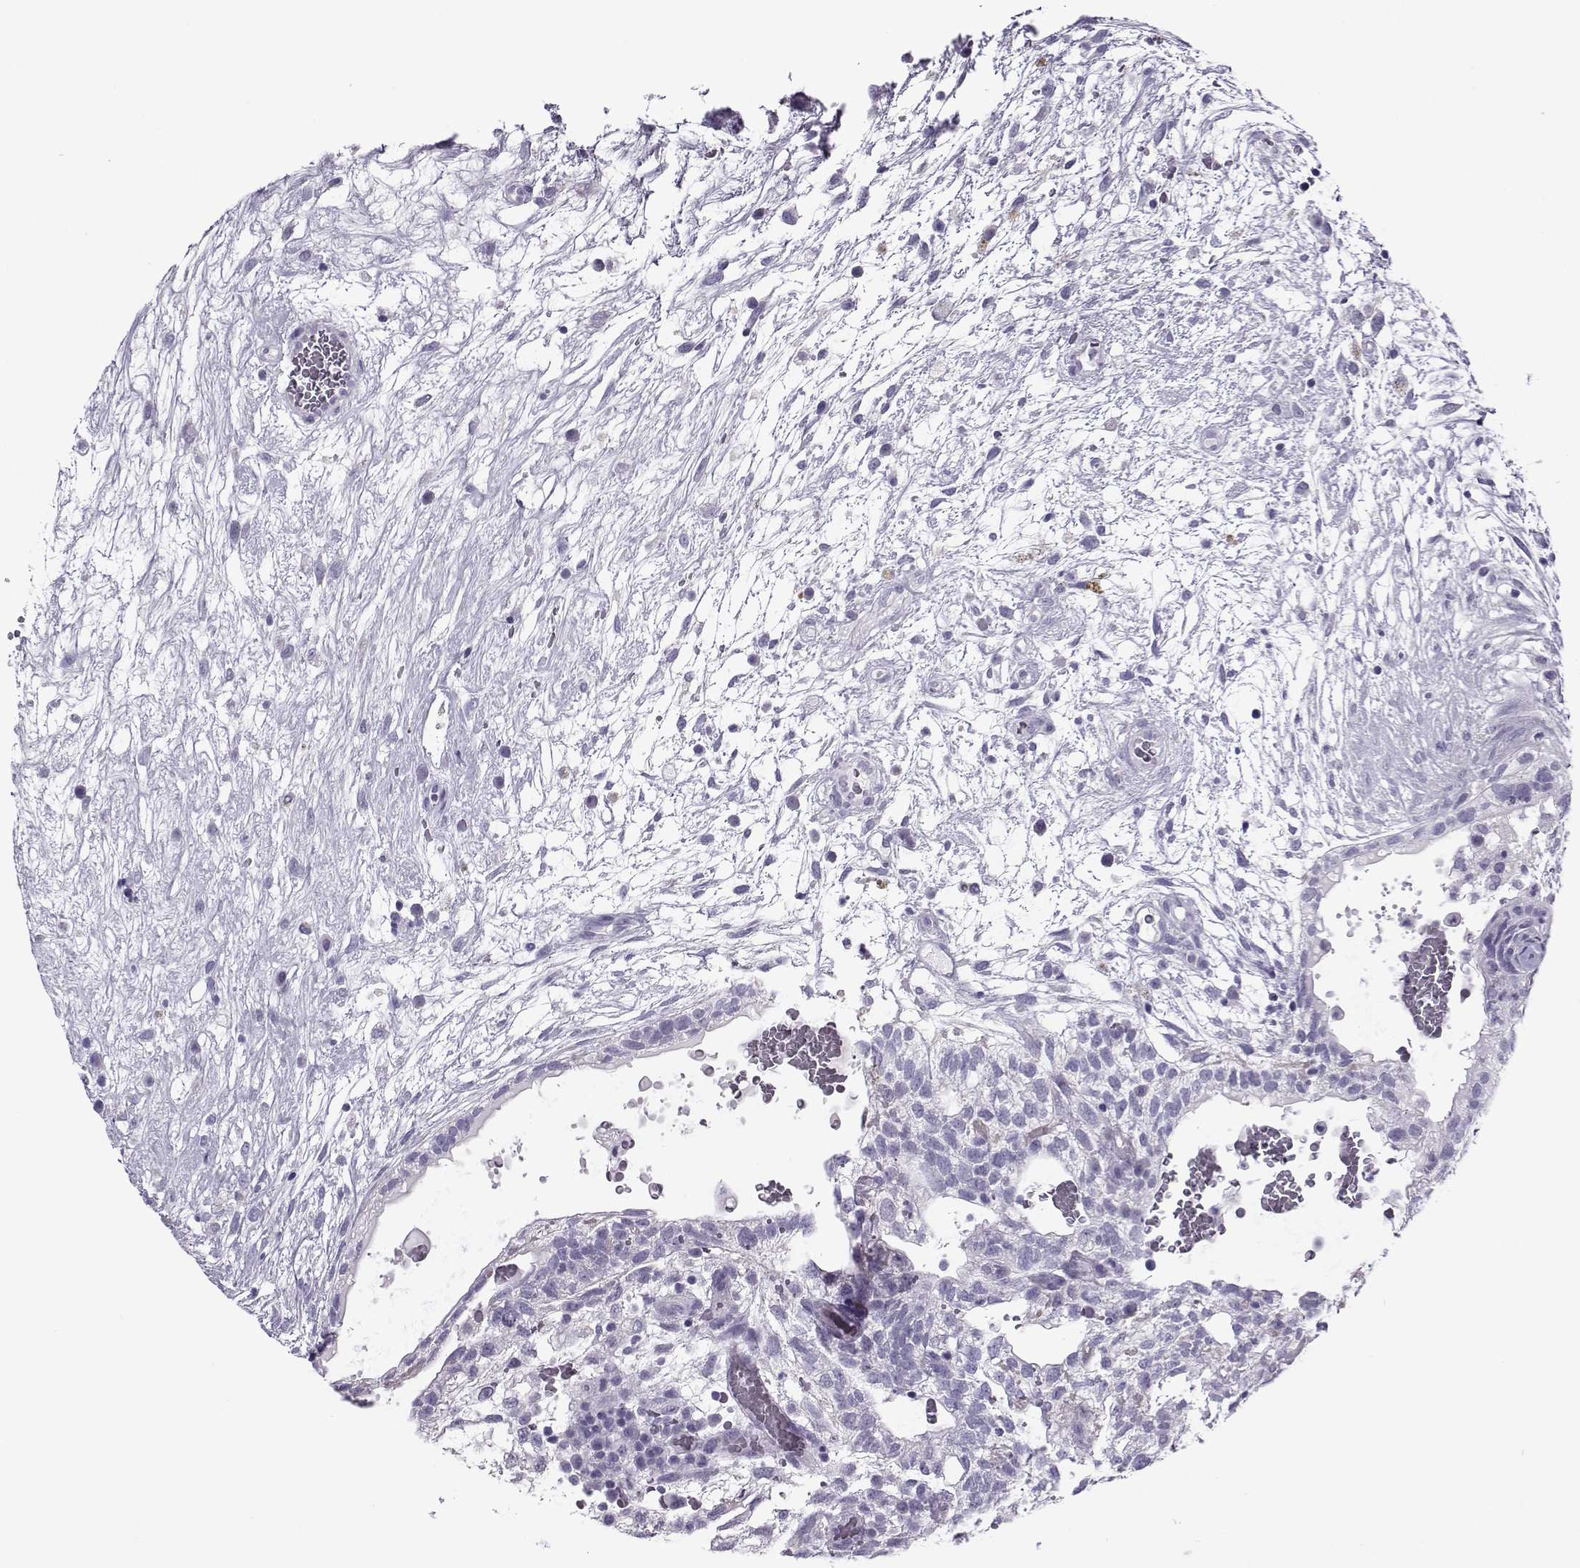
{"staining": {"intensity": "negative", "quantity": "none", "location": "none"}, "tissue": "testis cancer", "cell_type": "Tumor cells", "image_type": "cancer", "snomed": [{"axis": "morphology", "description": "Normal tissue, NOS"}, {"axis": "morphology", "description": "Carcinoma, Embryonal, NOS"}, {"axis": "topography", "description": "Testis"}], "caption": "This is a micrograph of immunohistochemistry staining of embryonal carcinoma (testis), which shows no staining in tumor cells. The staining is performed using DAB brown chromogen with nuclei counter-stained in using hematoxylin.", "gene": "OIP5", "patient": {"sex": "male", "age": 32}}